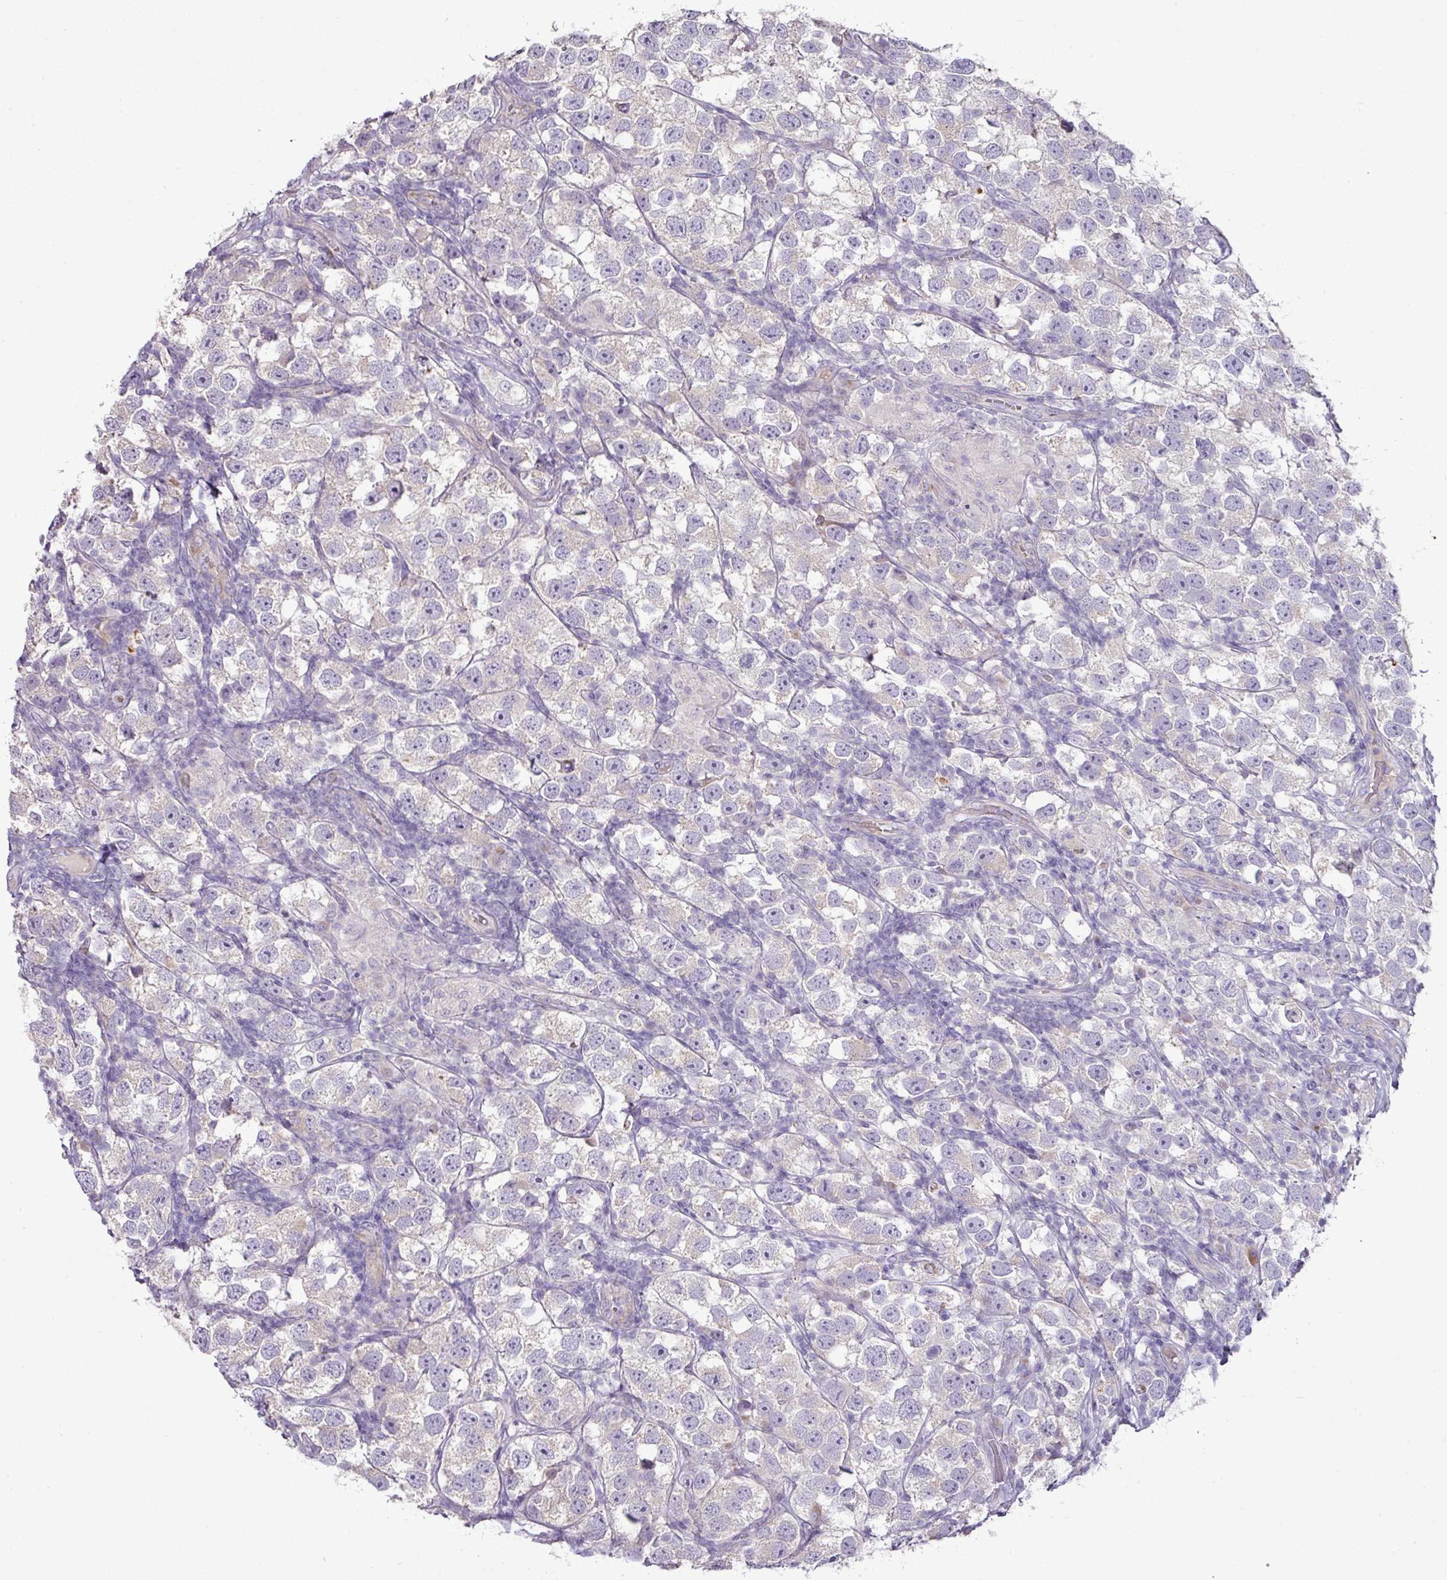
{"staining": {"intensity": "negative", "quantity": "none", "location": "none"}, "tissue": "testis cancer", "cell_type": "Tumor cells", "image_type": "cancer", "snomed": [{"axis": "morphology", "description": "Seminoma, NOS"}, {"axis": "topography", "description": "Testis"}], "caption": "This image is of testis cancer (seminoma) stained with immunohistochemistry (IHC) to label a protein in brown with the nuclei are counter-stained blue. There is no staining in tumor cells. Nuclei are stained in blue.", "gene": "BRINP2", "patient": {"sex": "male", "age": 26}}